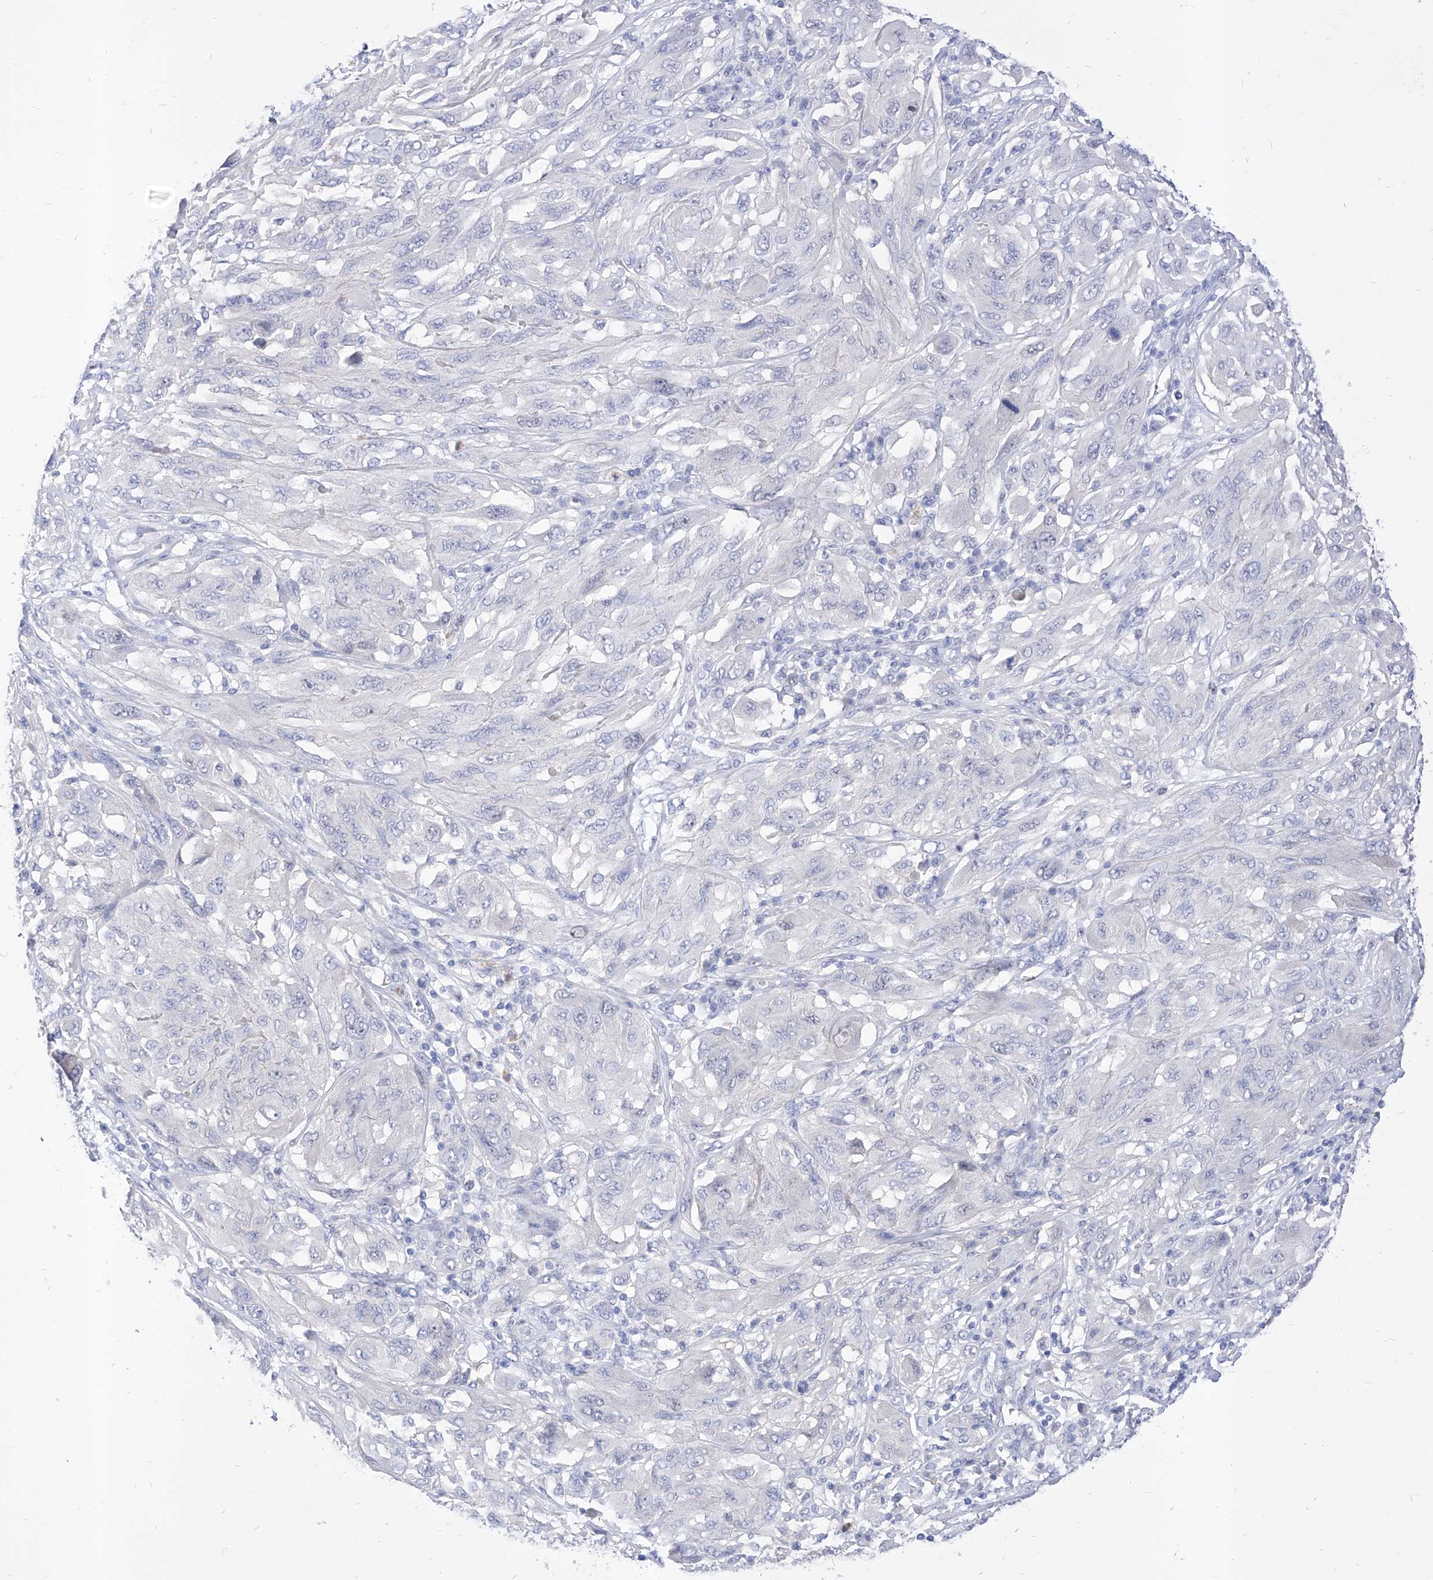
{"staining": {"intensity": "negative", "quantity": "none", "location": "none"}, "tissue": "melanoma", "cell_type": "Tumor cells", "image_type": "cancer", "snomed": [{"axis": "morphology", "description": "Malignant melanoma, NOS"}, {"axis": "topography", "description": "Skin"}], "caption": "Immunohistochemistry (IHC) micrograph of melanoma stained for a protein (brown), which reveals no expression in tumor cells.", "gene": "VAX1", "patient": {"sex": "female", "age": 91}}